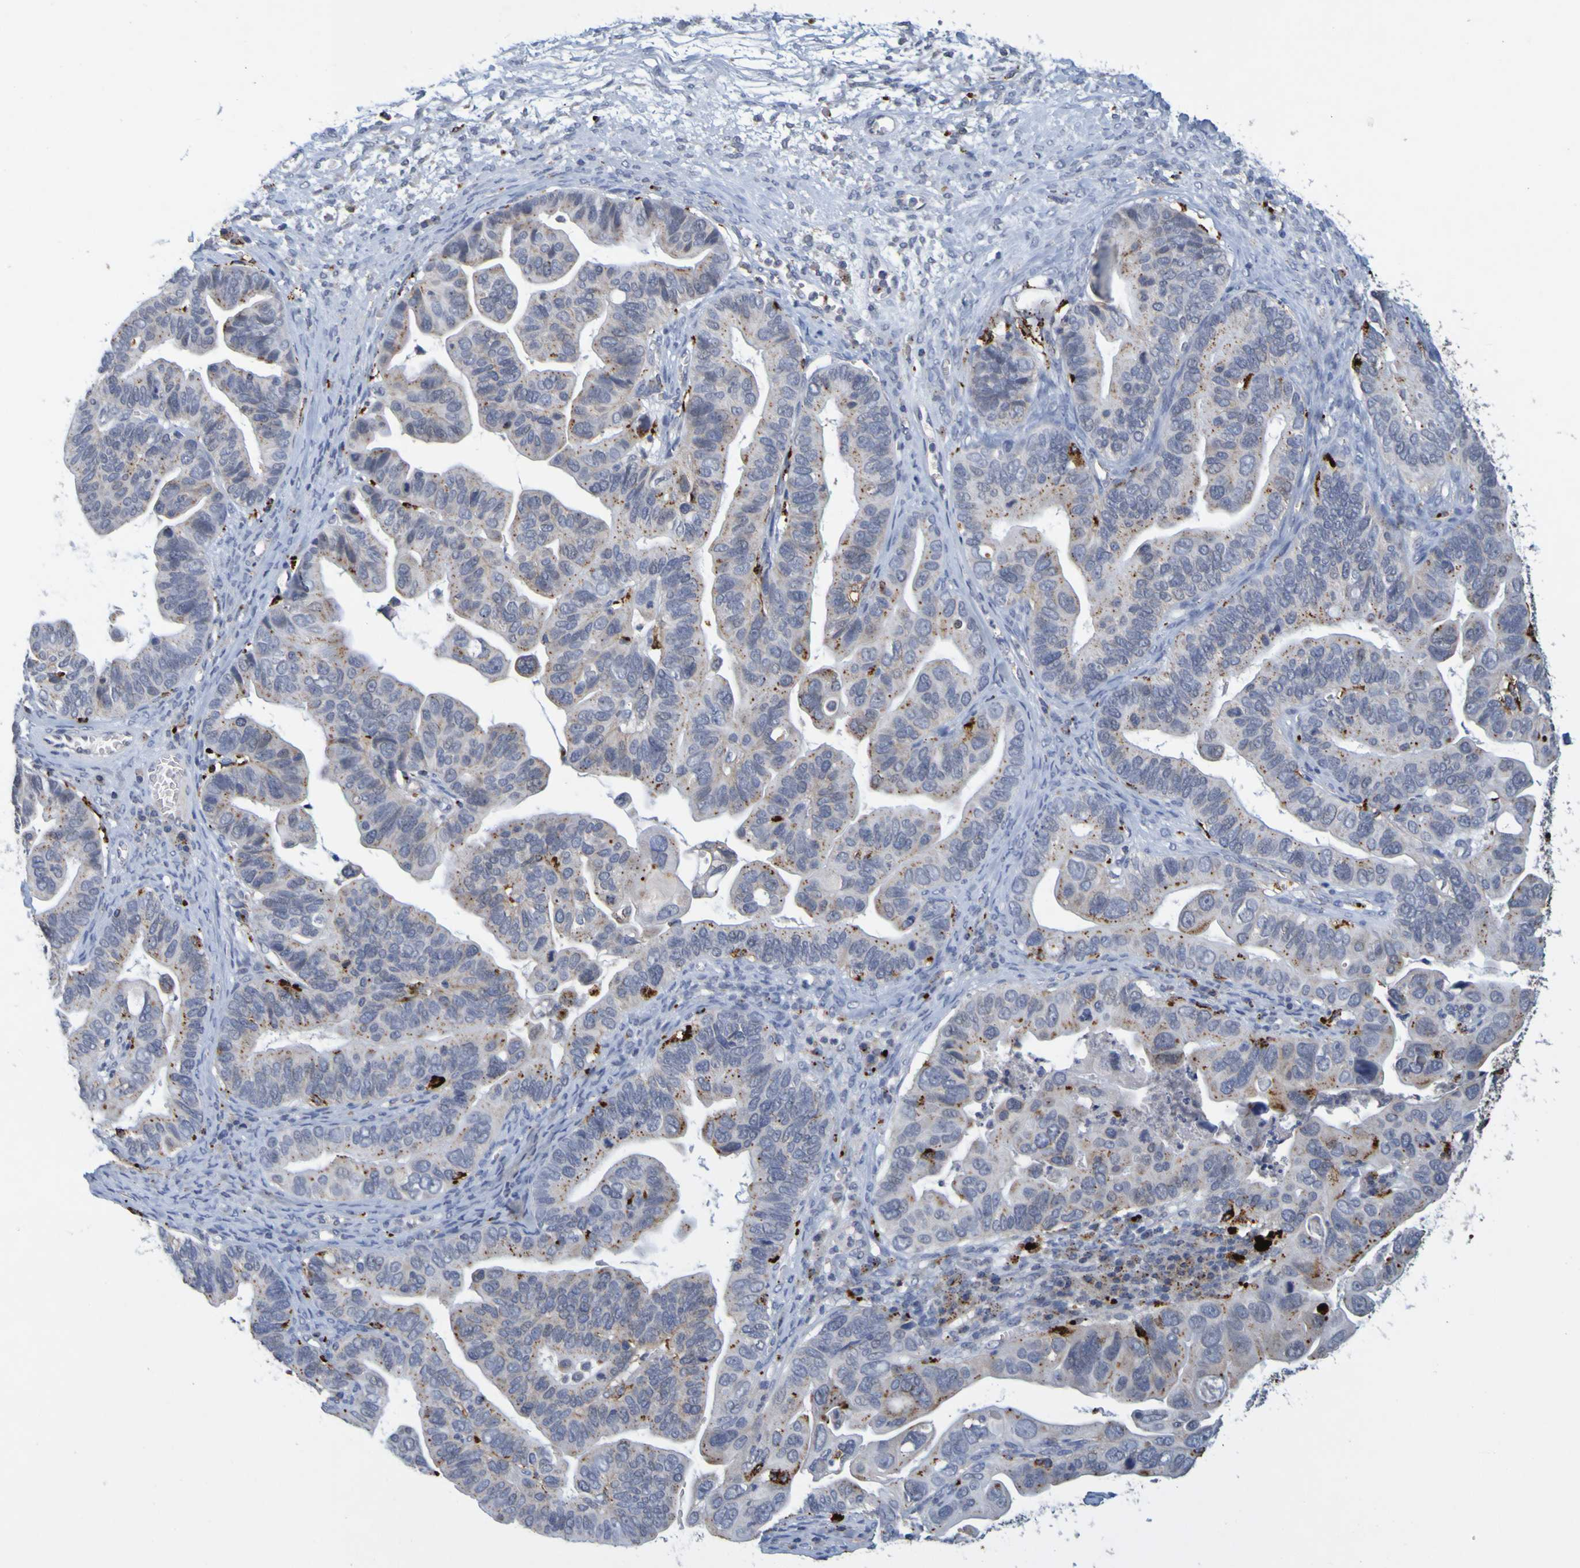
{"staining": {"intensity": "moderate", "quantity": "<25%", "location": "cytoplasmic/membranous"}, "tissue": "ovarian cancer", "cell_type": "Tumor cells", "image_type": "cancer", "snomed": [{"axis": "morphology", "description": "Cystadenocarcinoma, serous, NOS"}, {"axis": "topography", "description": "Ovary"}], "caption": "Ovarian cancer (serous cystadenocarcinoma) was stained to show a protein in brown. There is low levels of moderate cytoplasmic/membranous expression in about <25% of tumor cells.", "gene": "TPH1", "patient": {"sex": "female", "age": 56}}